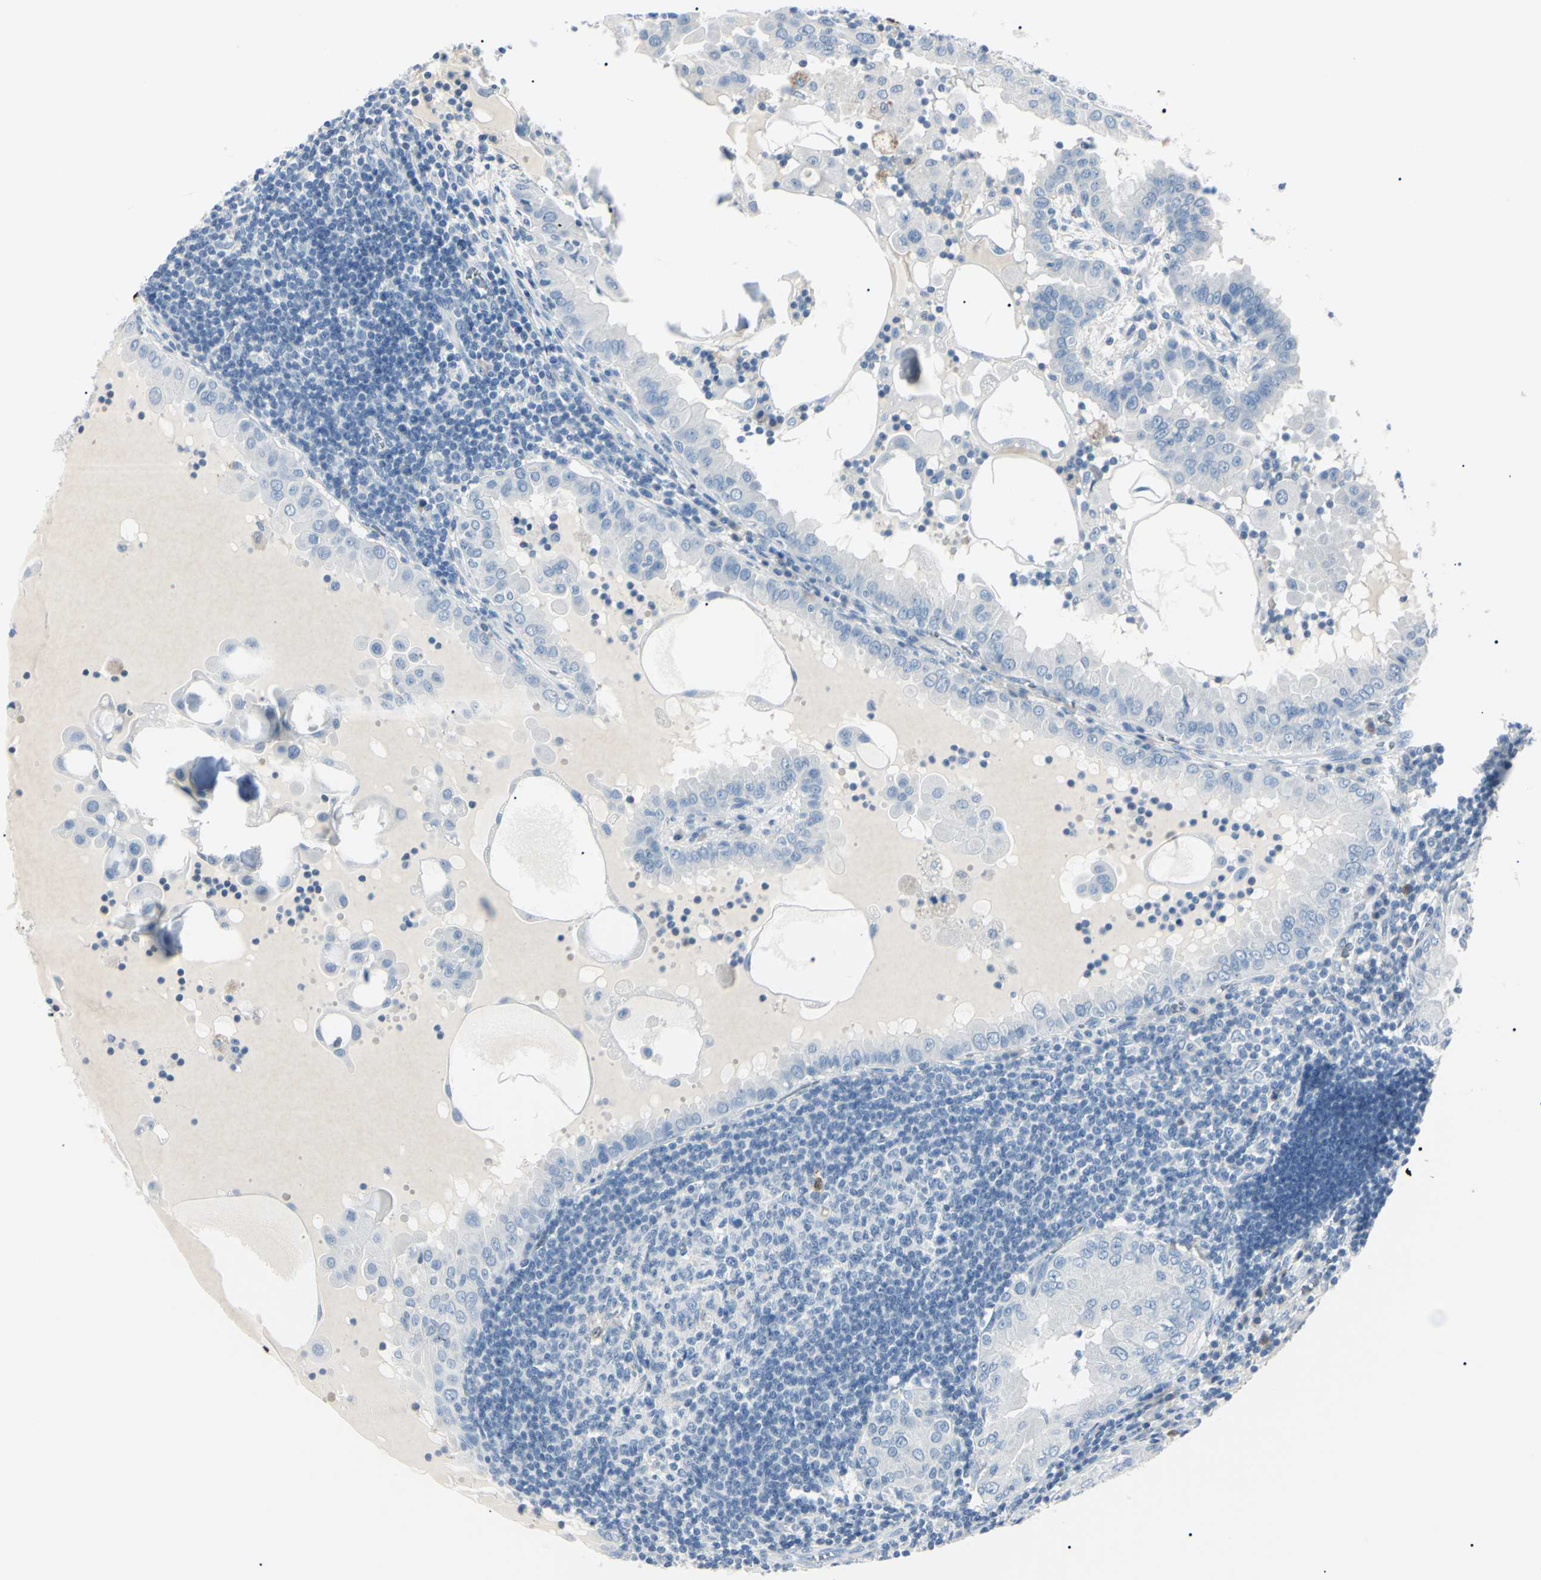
{"staining": {"intensity": "negative", "quantity": "none", "location": "none"}, "tissue": "thyroid cancer", "cell_type": "Tumor cells", "image_type": "cancer", "snomed": [{"axis": "morphology", "description": "Papillary adenocarcinoma, NOS"}, {"axis": "topography", "description": "Thyroid gland"}], "caption": "Tumor cells show no significant protein staining in thyroid cancer.", "gene": "CA2", "patient": {"sex": "male", "age": 33}}